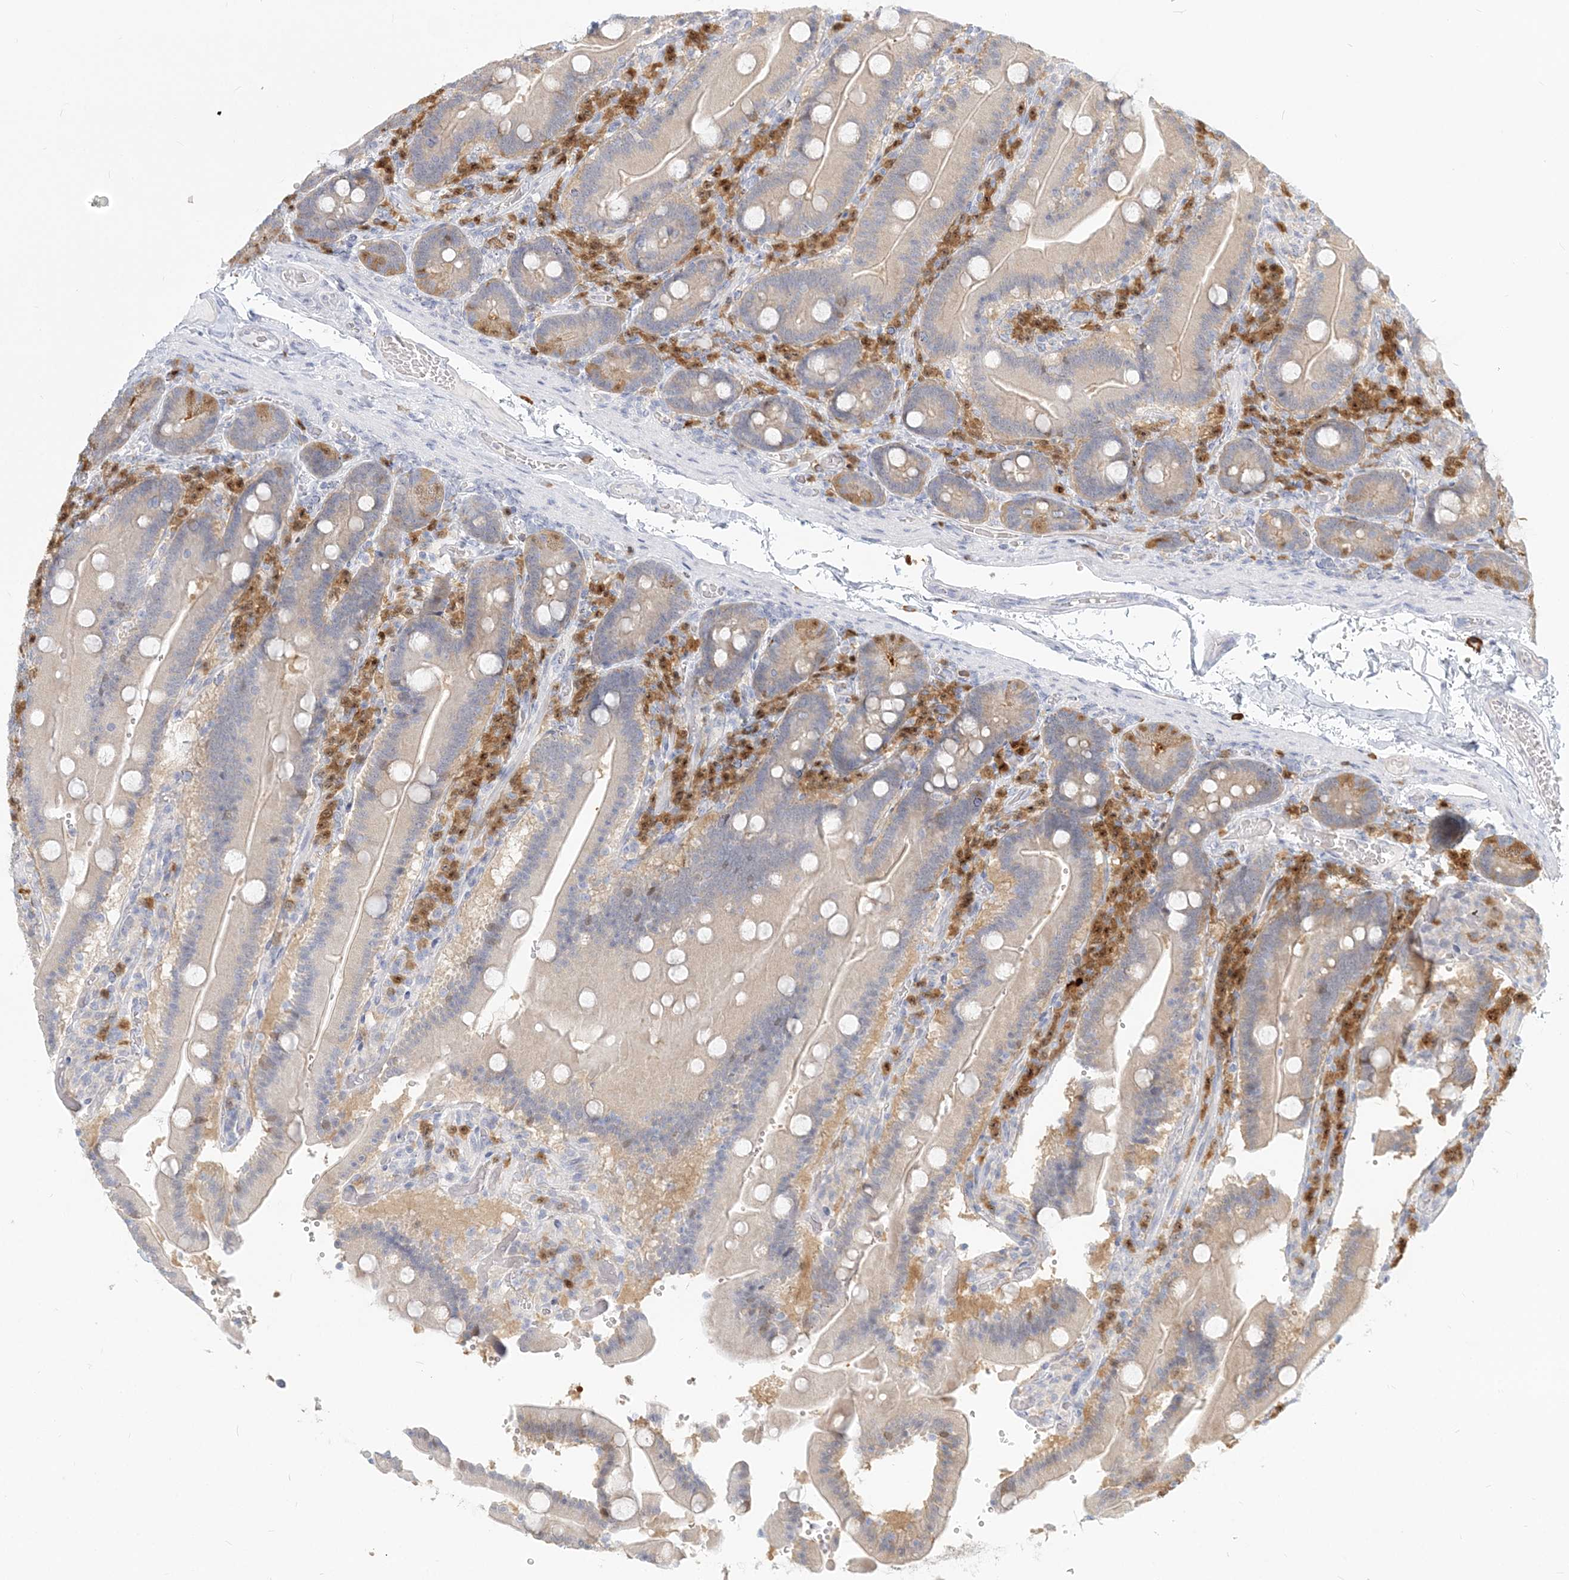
{"staining": {"intensity": "weak", "quantity": "25%-75%", "location": "cytoplasmic/membranous"}, "tissue": "duodenum", "cell_type": "Glandular cells", "image_type": "normal", "snomed": [{"axis": "morphology", "description": "Normal tissue, NOS"}, {"axis": "topography", "description": "Duodenum"}], "caption": "Protein expression analysis of benign human duodenum reveals weak cytoplasmic/membranous positivity in about 25%-75% of glandular cells. Using DAB (brown) and hematoxylin (blue) stains, captured at high magnification using brightfield microscopy.", "gene": "GMPPA", "patient": {"sex": "female", "age": 62}}